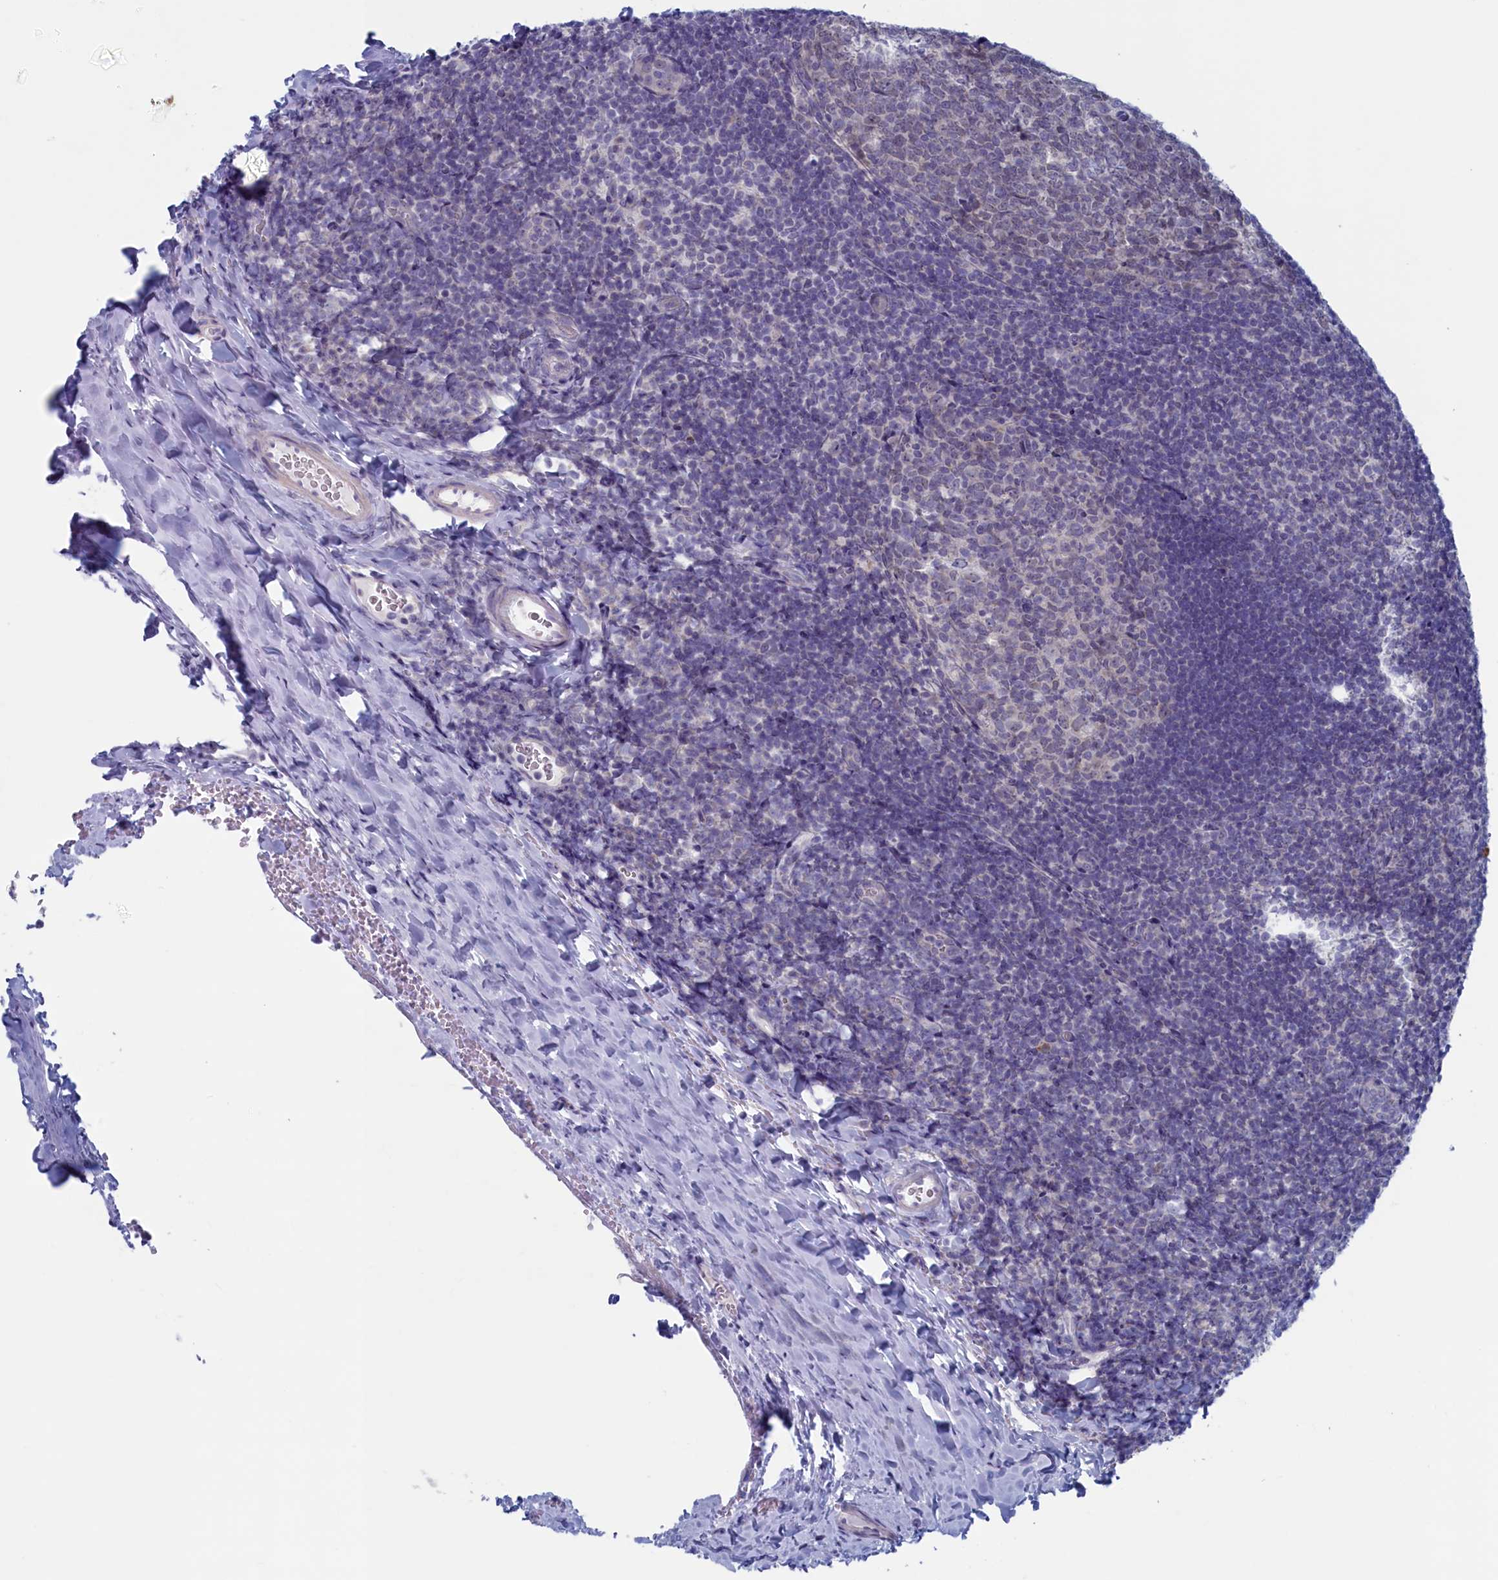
{"staining": {"intensity": "negative", "quantity": "none", "location": "none"}, "tissue": "tonsil", "cell_type": "Germinal center cells", "image_type": "normal", "snomed": [{"axis": "morphology", "description": "Normal tissue, NOS"}, {"axis": "topography", "description": "Tonsil"}], "caption": "IHC of normal human tonsil displays no expression in germinal center cells.", "gene": "WDR76", "patient": {"sex": "male", "age": 17}}